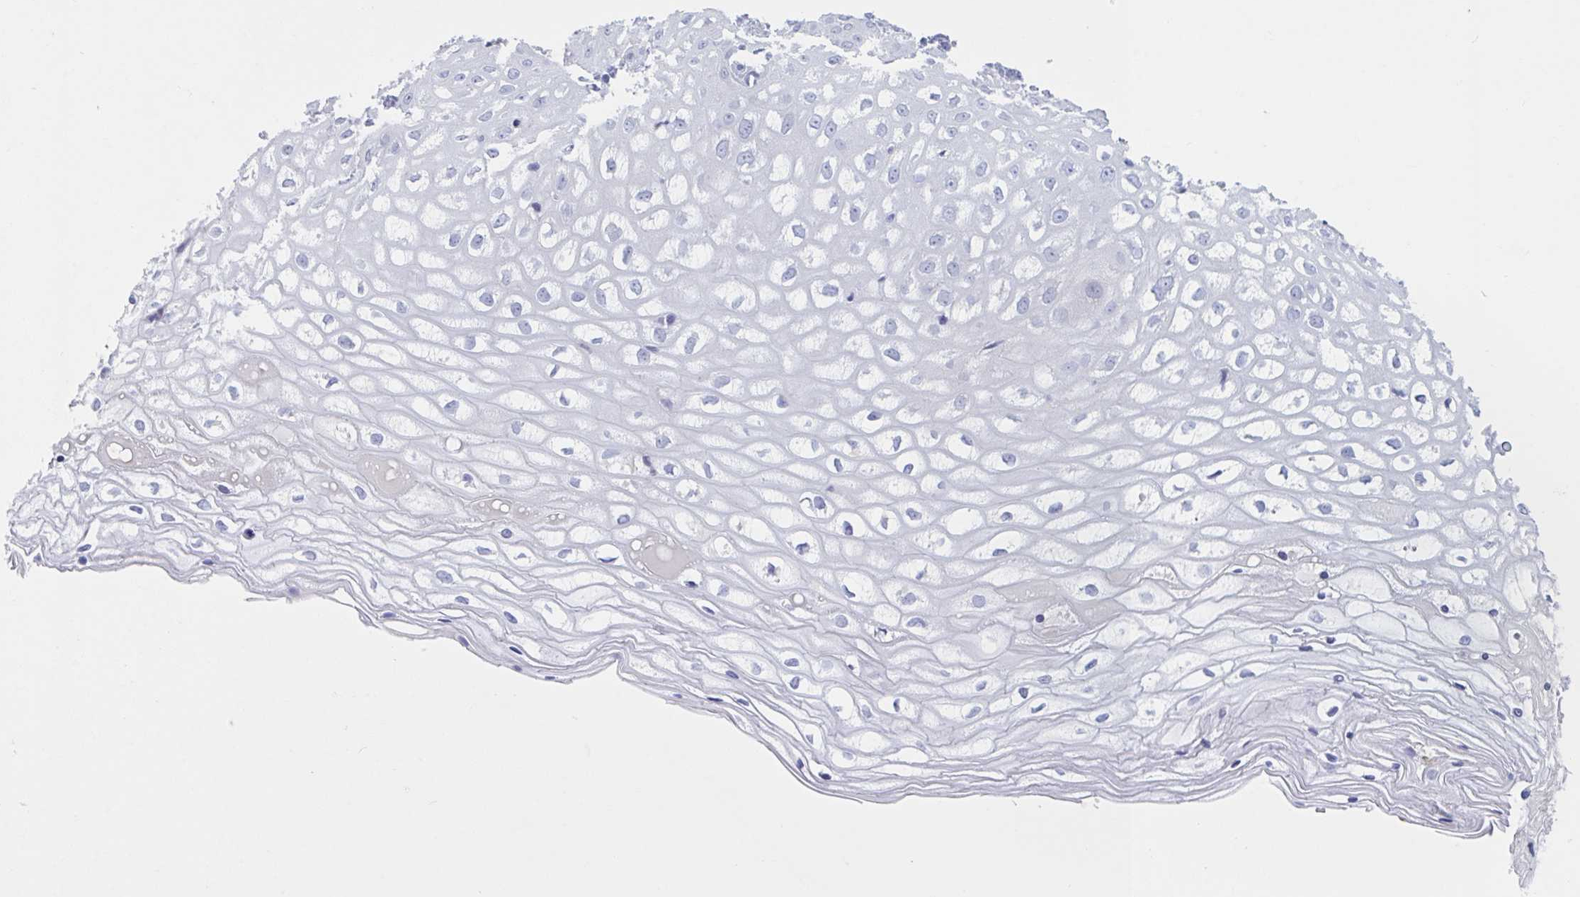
{"staining": {"intensity": "negative", "quantity": "none", "location": "none"}, "tissue": "cervix", "cell_type": "Glandular cells", "image_type": "normal", "snomed": [{"axis": "morphology", "description": "Normal tissue, NOS"}, {"axis": "topography", "description": "Cervix"}], "caption": "DAB immunohistochemical staining of benign cervix shows no significant expression in glandular cells. (Brightfield microscopy of DAB immunohistochemistry at high magnification).", "gene": "DPEP3", "patient": {"sex": "female", "age": 36}}